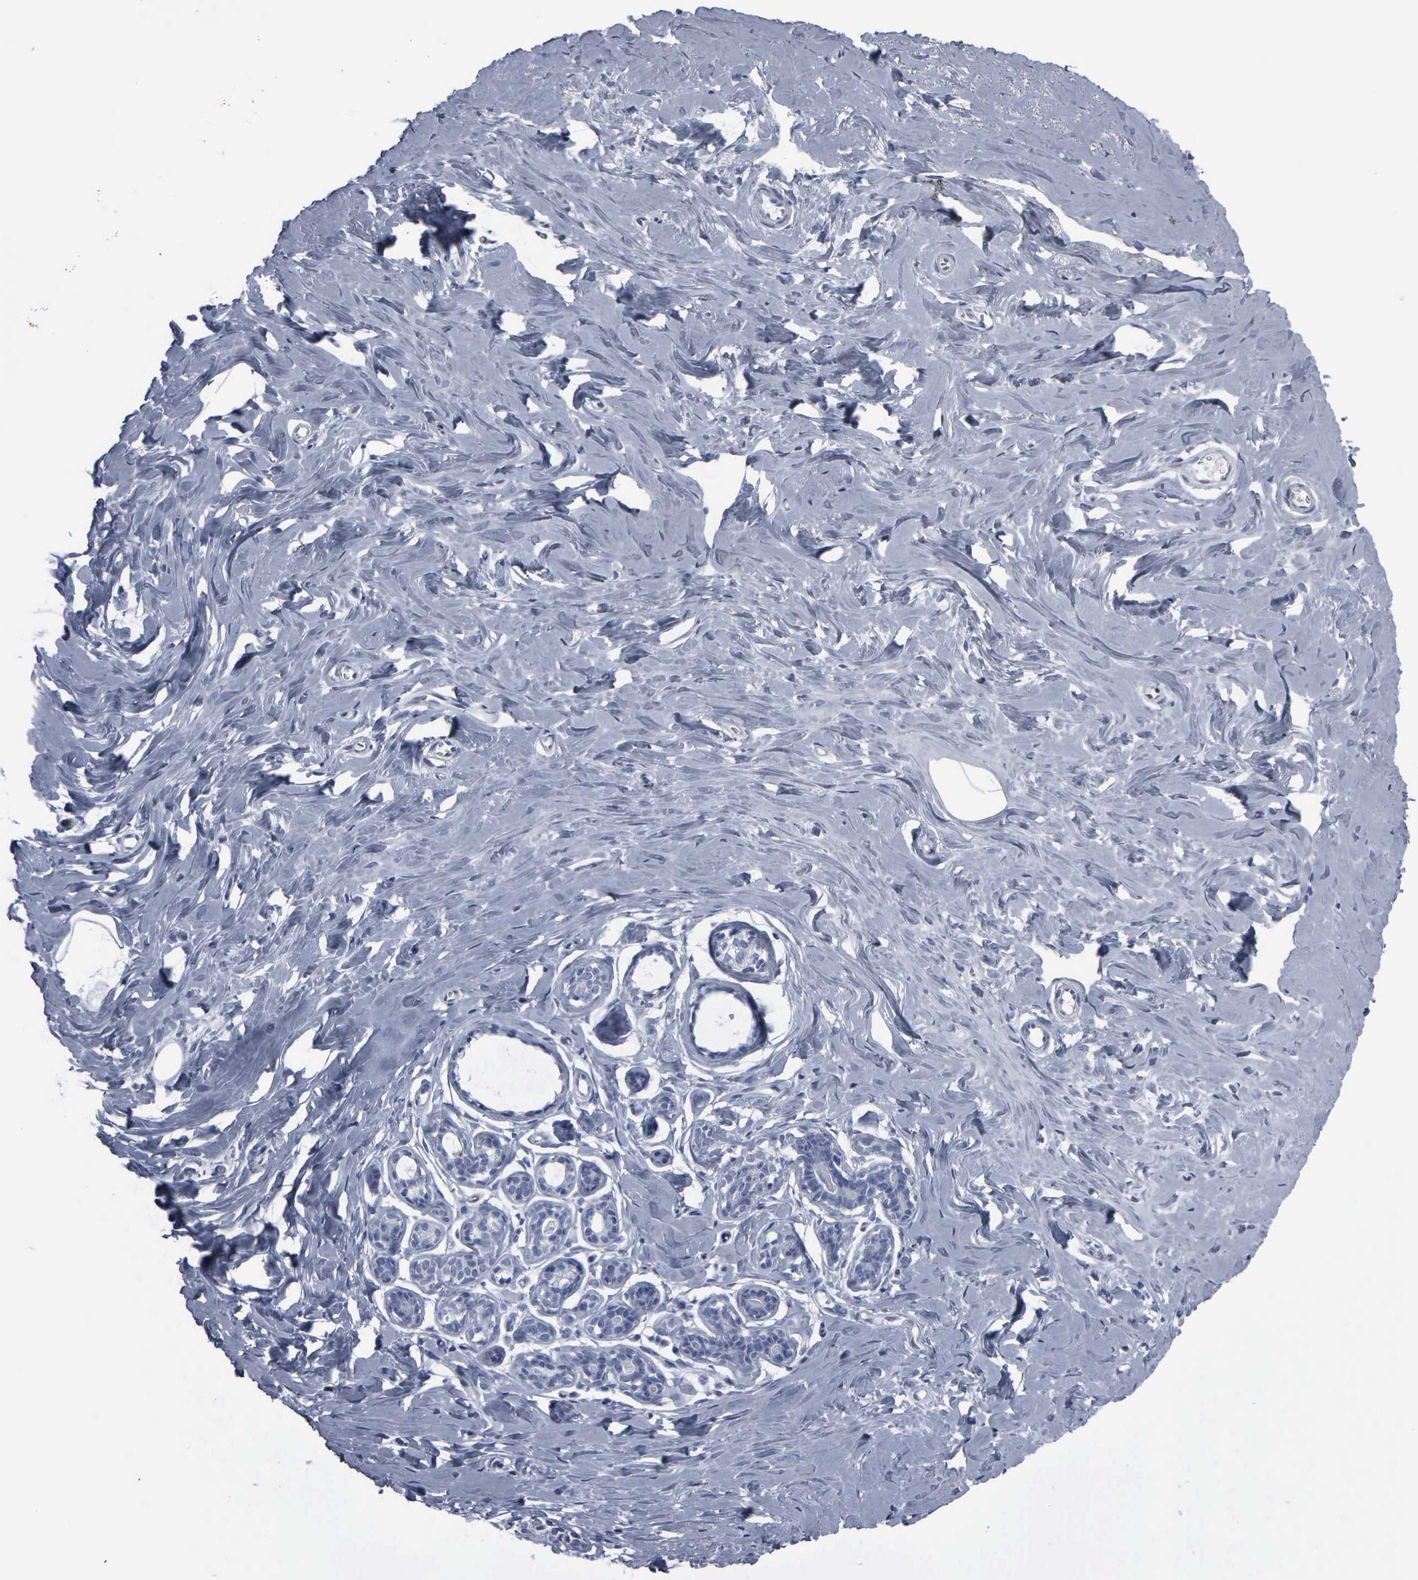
{"staining": {"intensity": "negative", "quantity": "none", "location": "none"}, "tissue": "breast", "cell_type": "Adipocytes", "image_type": "normal", "snomed": [{"axis": "morphology", "description": "Normal tissue, NOS"}, {"axis": "topography", "description": "Breast"}], "caption": "Breast was stained to show a protein in brown. There is no significant positivity in adipocytes.", "gene": "CCND3", "patient": {"sex": "female", "age": 45}}